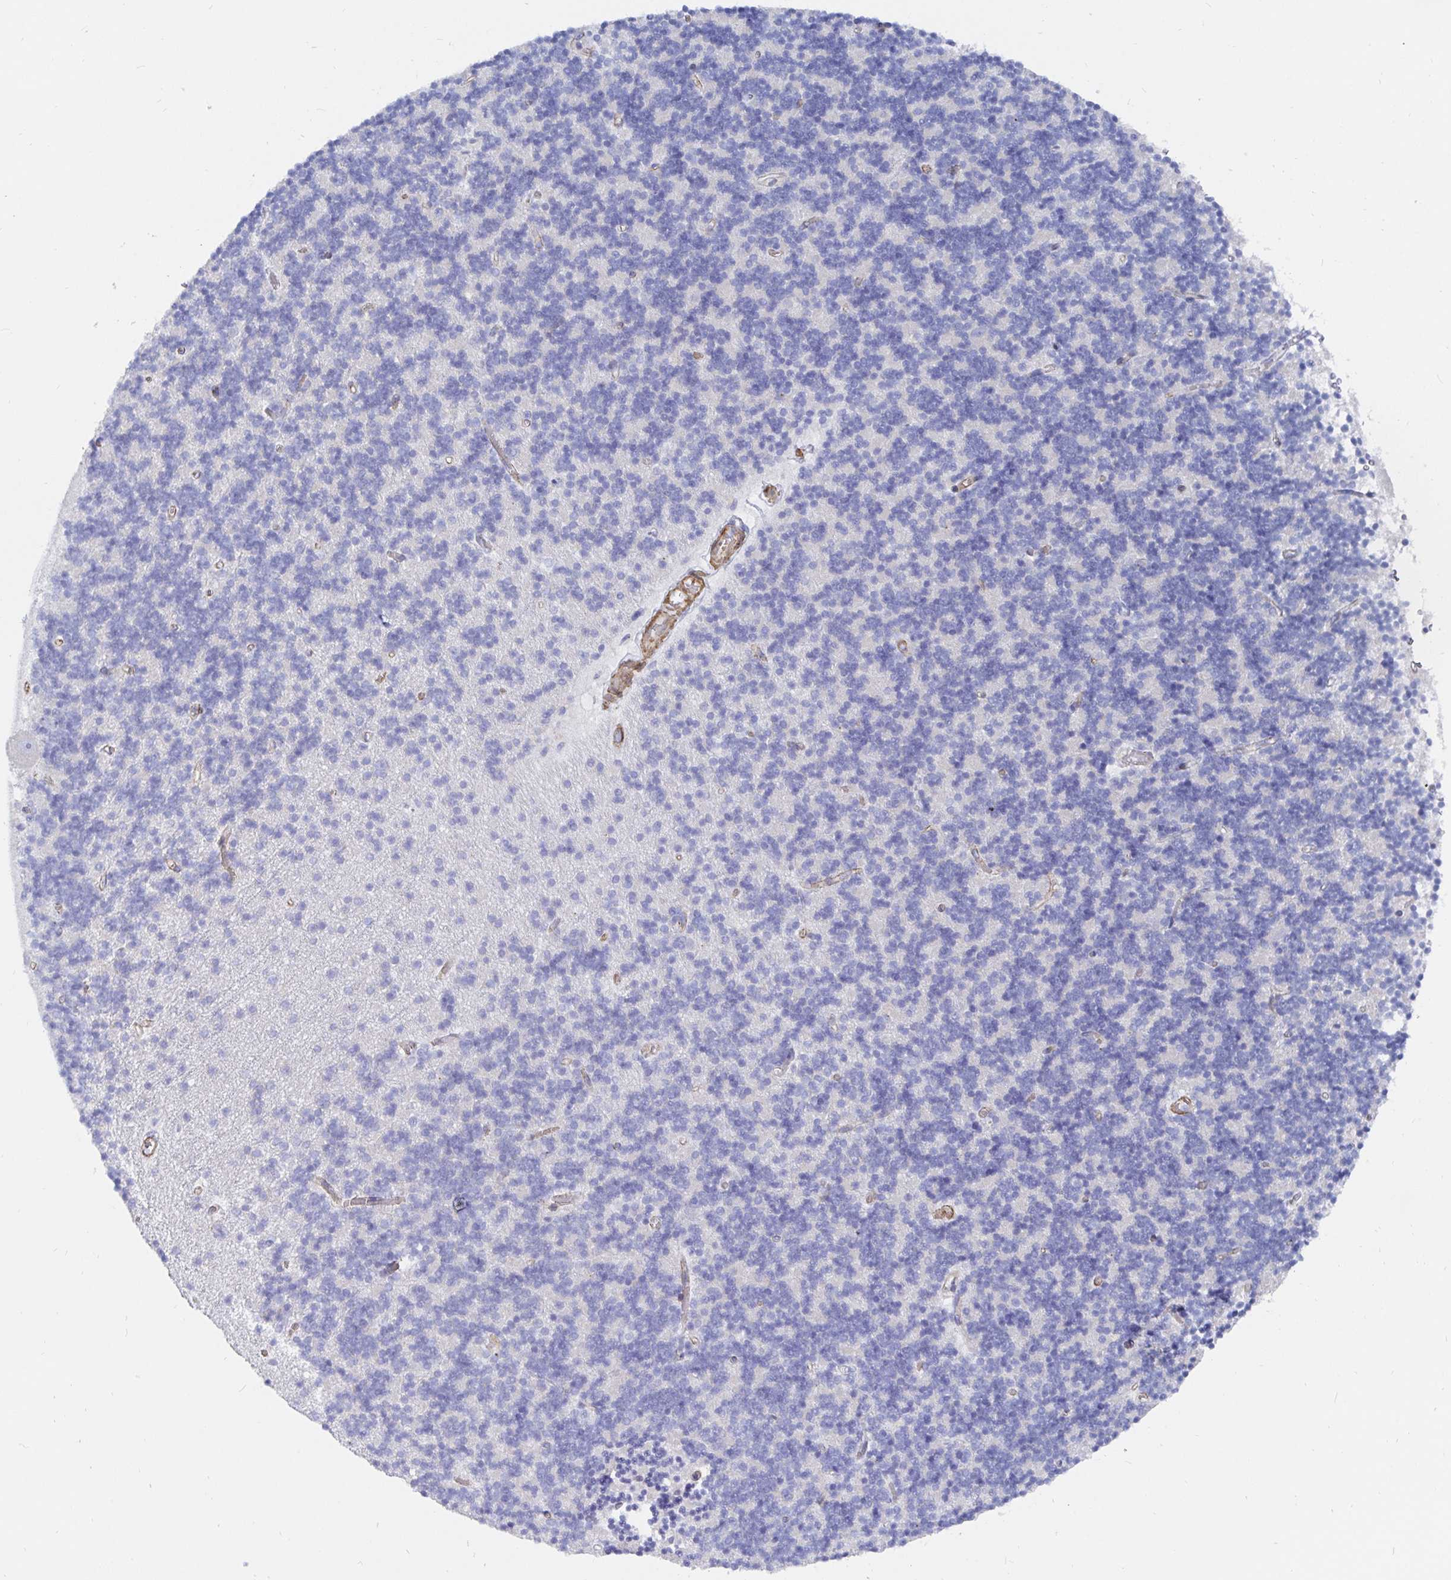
{"staining": {"intensity": "negative", "quantity": "none", "location": "none"}, "tissue": "cerebellum", "cell_type": "Cells in granular layer", "image_type": "normal", "snomed": [{"axis": "morphology", "description": "Normal tissue, NOS"}, {"axis": "topography", "description": "Cerebellum"}], "caption": "IHC of benign cerebellum exhibits no staining in cells in granular layer.", "gene": "COX16", "patient": {"sex": "male", "age": 54}}